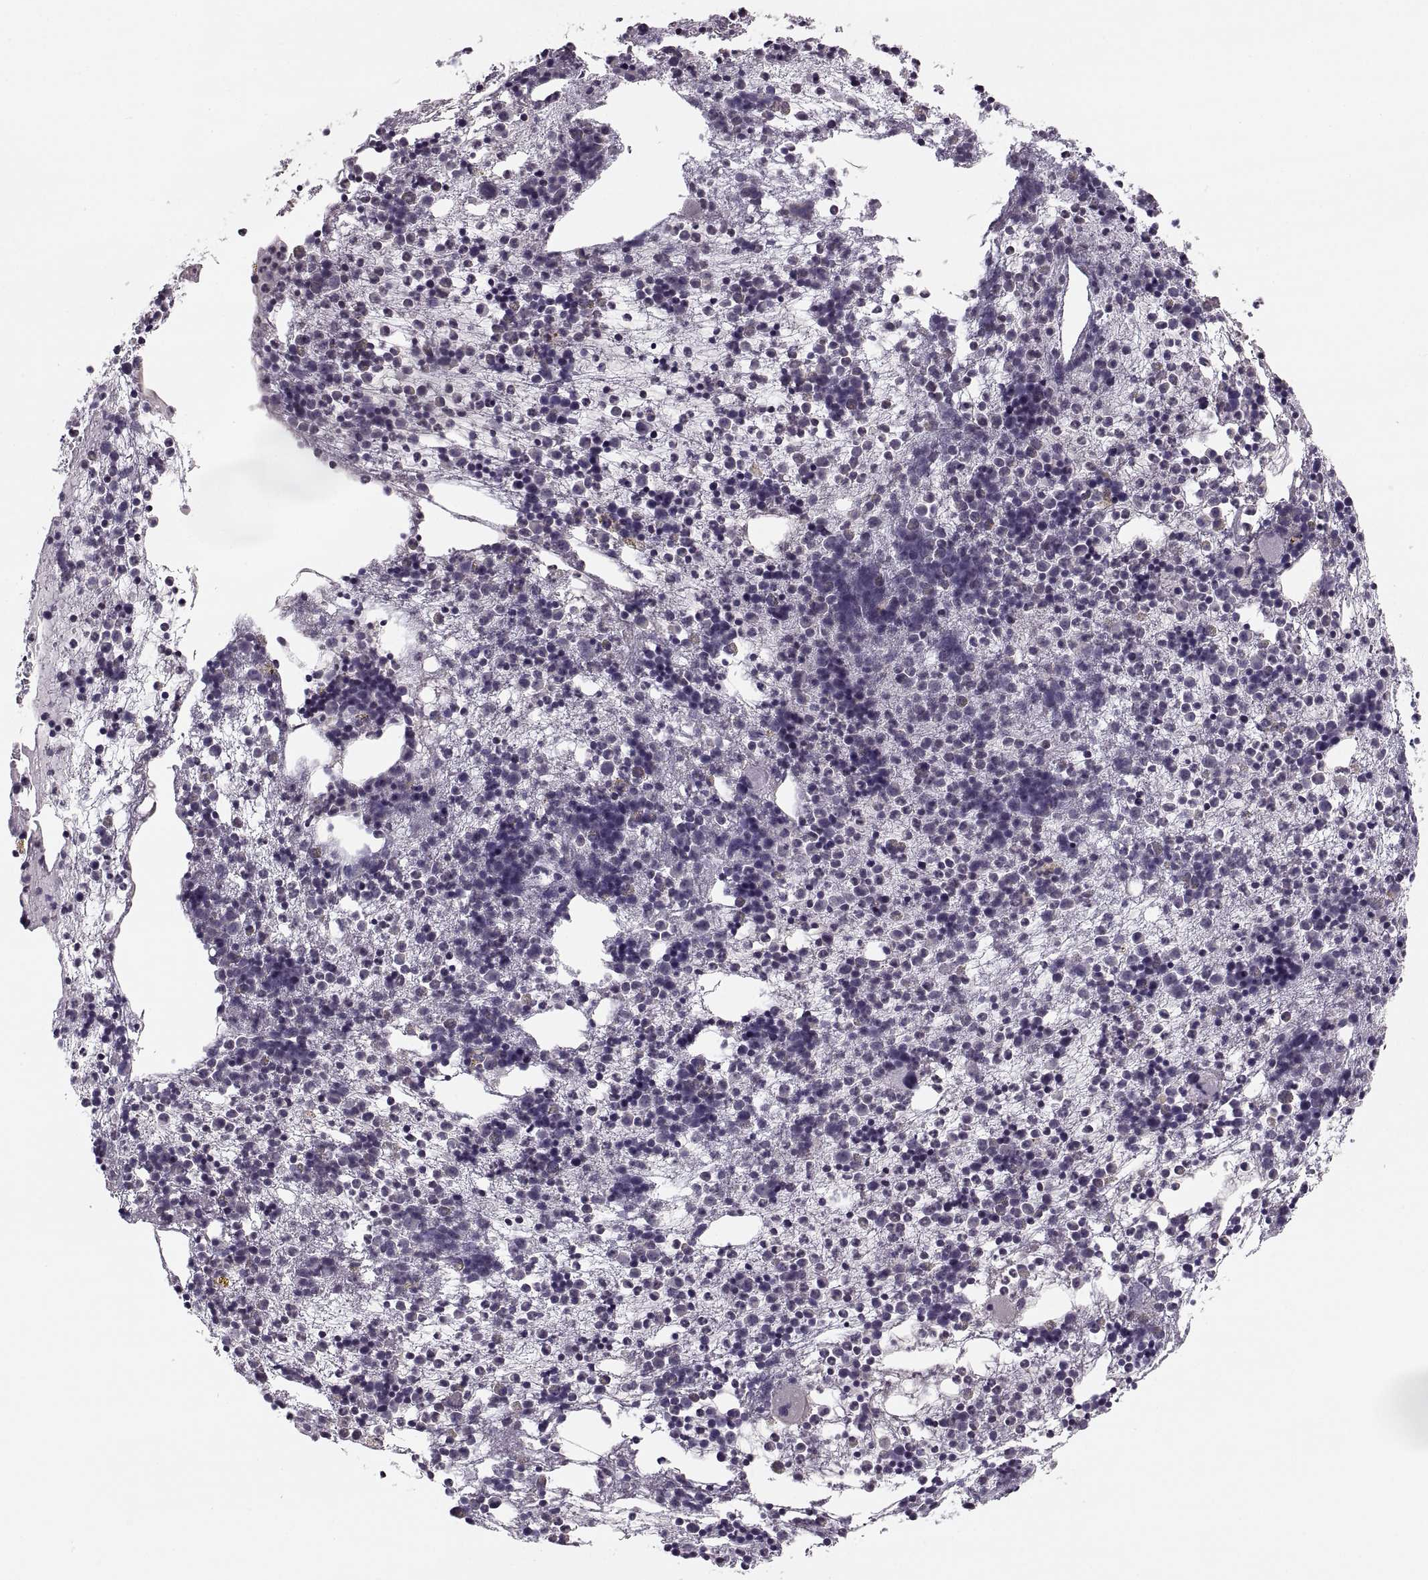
{"staining": {"intensity": "negative", "quantity": "none", "location": "none"}, "tissue": "bone marrow", "cell_type": "Hematopoietic cells", "image_type": "normal", "snomed": [{"axis": "morphology", "description": "Normal tissue, NOS"}, {"axis": "topography", "description": "Bone marrow"}], "caption": "Immunohistochemistry histopathology image of benign bone marrow: human bone marrow stained with DAB reveals no significant protein expression in hematopoietic cells. Nuclei are stained in blue.", "gene": "LUZP2", "patient": {"sex": "male", "age": 54}}